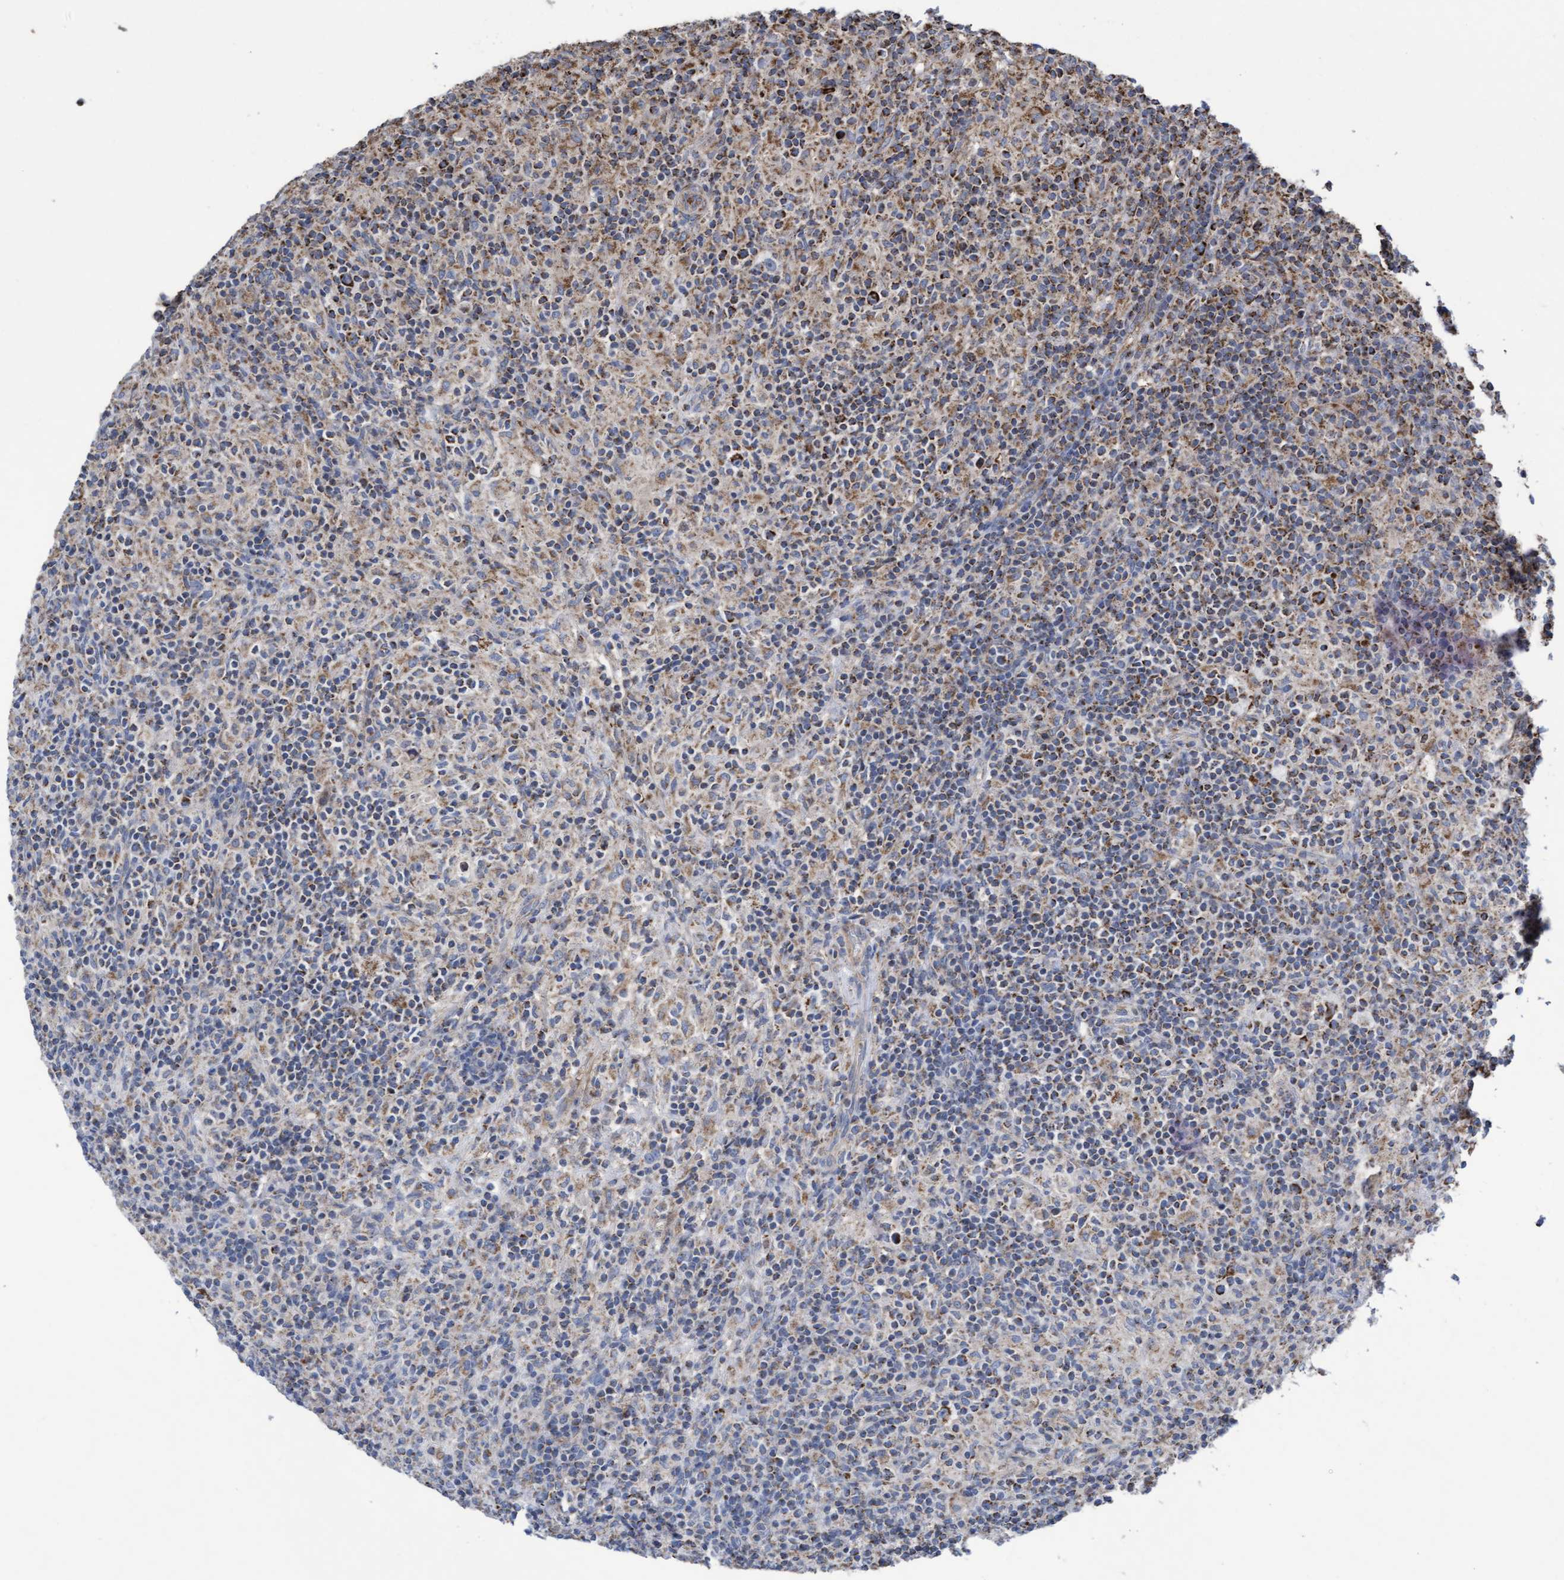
{"staining": {"intensity": "strong", "quantity": ">75%", "location": "cytoplasmic/membranous"}, "tissue": "lymphoma", "cell_type": "Tumor cells", "image_type": "cancer", "snomed": [{"axis": "morphology", "description": "Hodgkin's disease, NOS"}, {"axis": "topography", "description": "Lymph node"}], "caption": "A brown stain shows strong cytoplasmic/membranous positivity of a protein in Hodgkin's disease tumor cells. The staining was performed using DAB (3,3'-diaminobenzidine) to visualize the protein expression in brown, while the nuclei were stained in blue with hematoxylin (Magnification: 20x).", "gene": "COBL", "patient": {"sex": "male", "age": 70}}